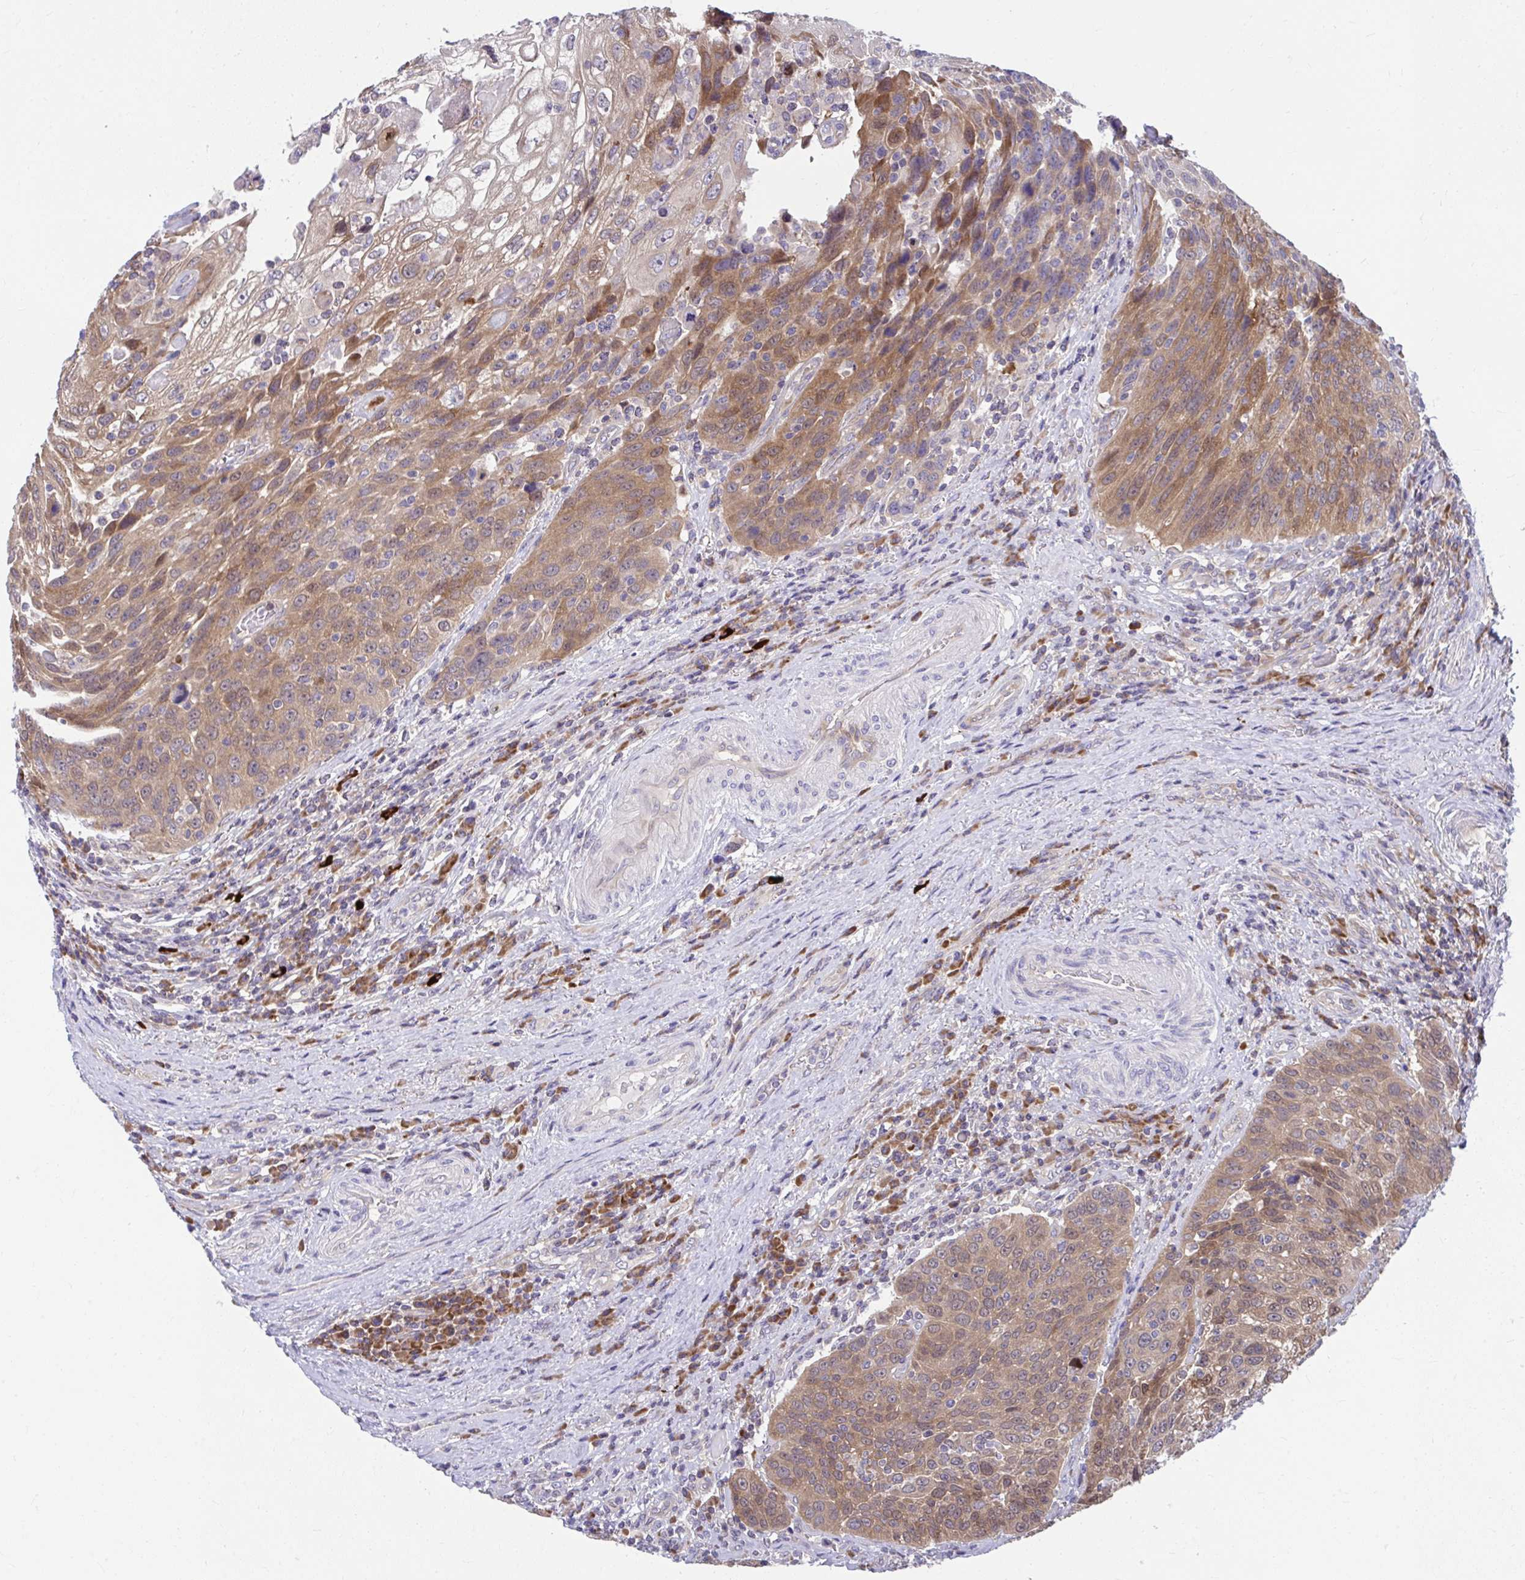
{"staining": {"intensity": "moderate", "quantity": ">75%", "location": "cytoplasmic/membranous,nuclear"}, "tissue": "urothelial cancer", "cell_type": "Tumor cells", "image_type": "cancer", "snomed": [{"axis": "morphology", "description": "Urothelial carcinoma, High grade"}, {"axis": "topography", "description": "Urinary bladder"}], "caption": "Human urothelial cancer stained with a protein marker displays moderate staining in tumor cells.", "gene": "PCDHB7", "patient": {"sex": "female", "age": 70}}